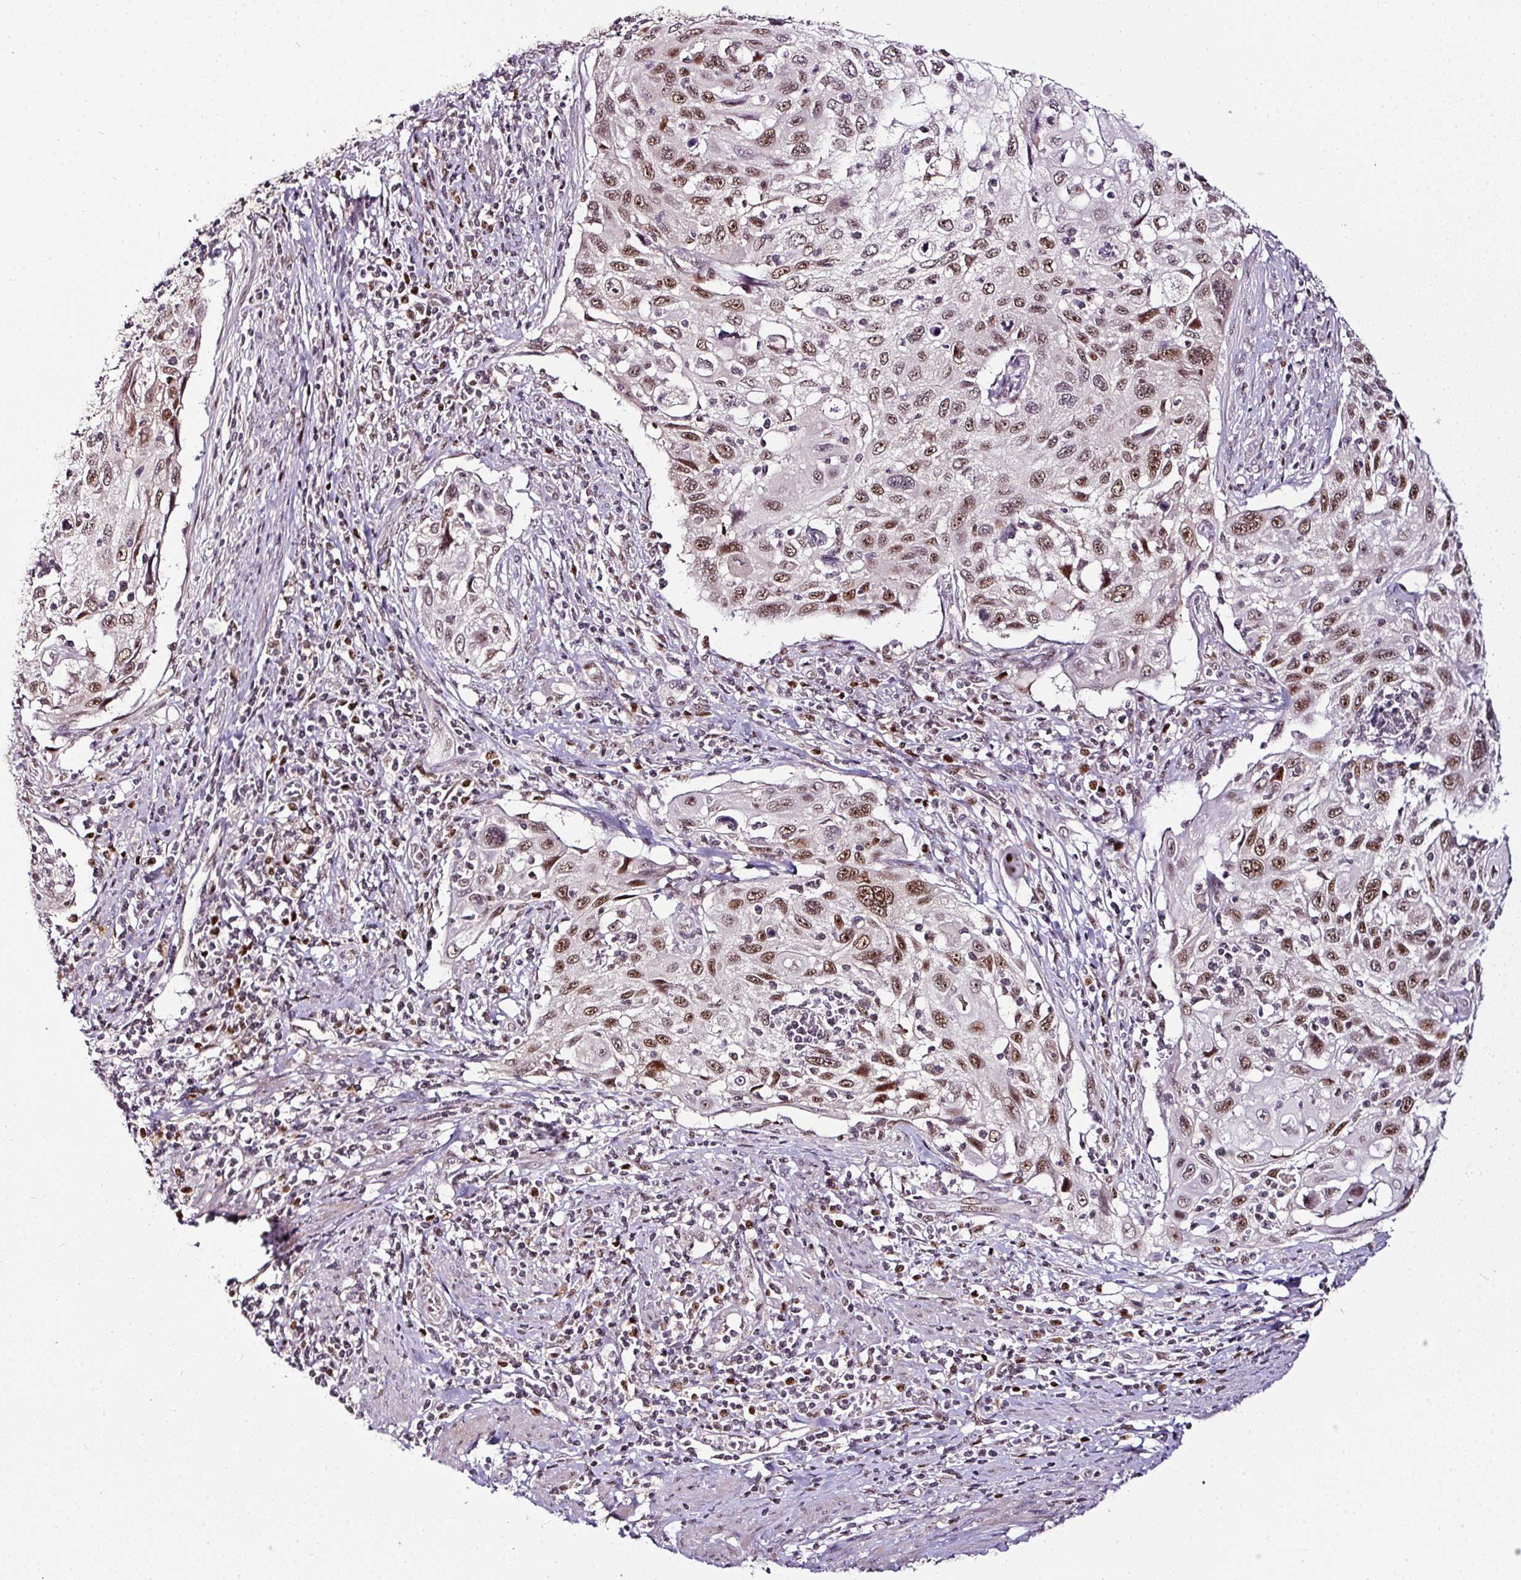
{"staining": {"intensity": "moderate", "quantity": ">75%", "location": "nuclear"}, "tissue": "cervical cancer", "cell_type": "Tumor cells", "image_type": "cancer", "snomed": [{"axis": "morphology", "description": "Squamous cell carcinoma, NOS"}, {"axis": "topography", "description": "Cervix"}], "caption": "Immunohistochemistry (IHC) (DAB) staining of human squamous cell carcinoma (cervical) shows moderate nuclear protein positivity in about >75% of tumor cells.", "gene": "KLF16", "patient": {"sex": "female", "age": 70}}